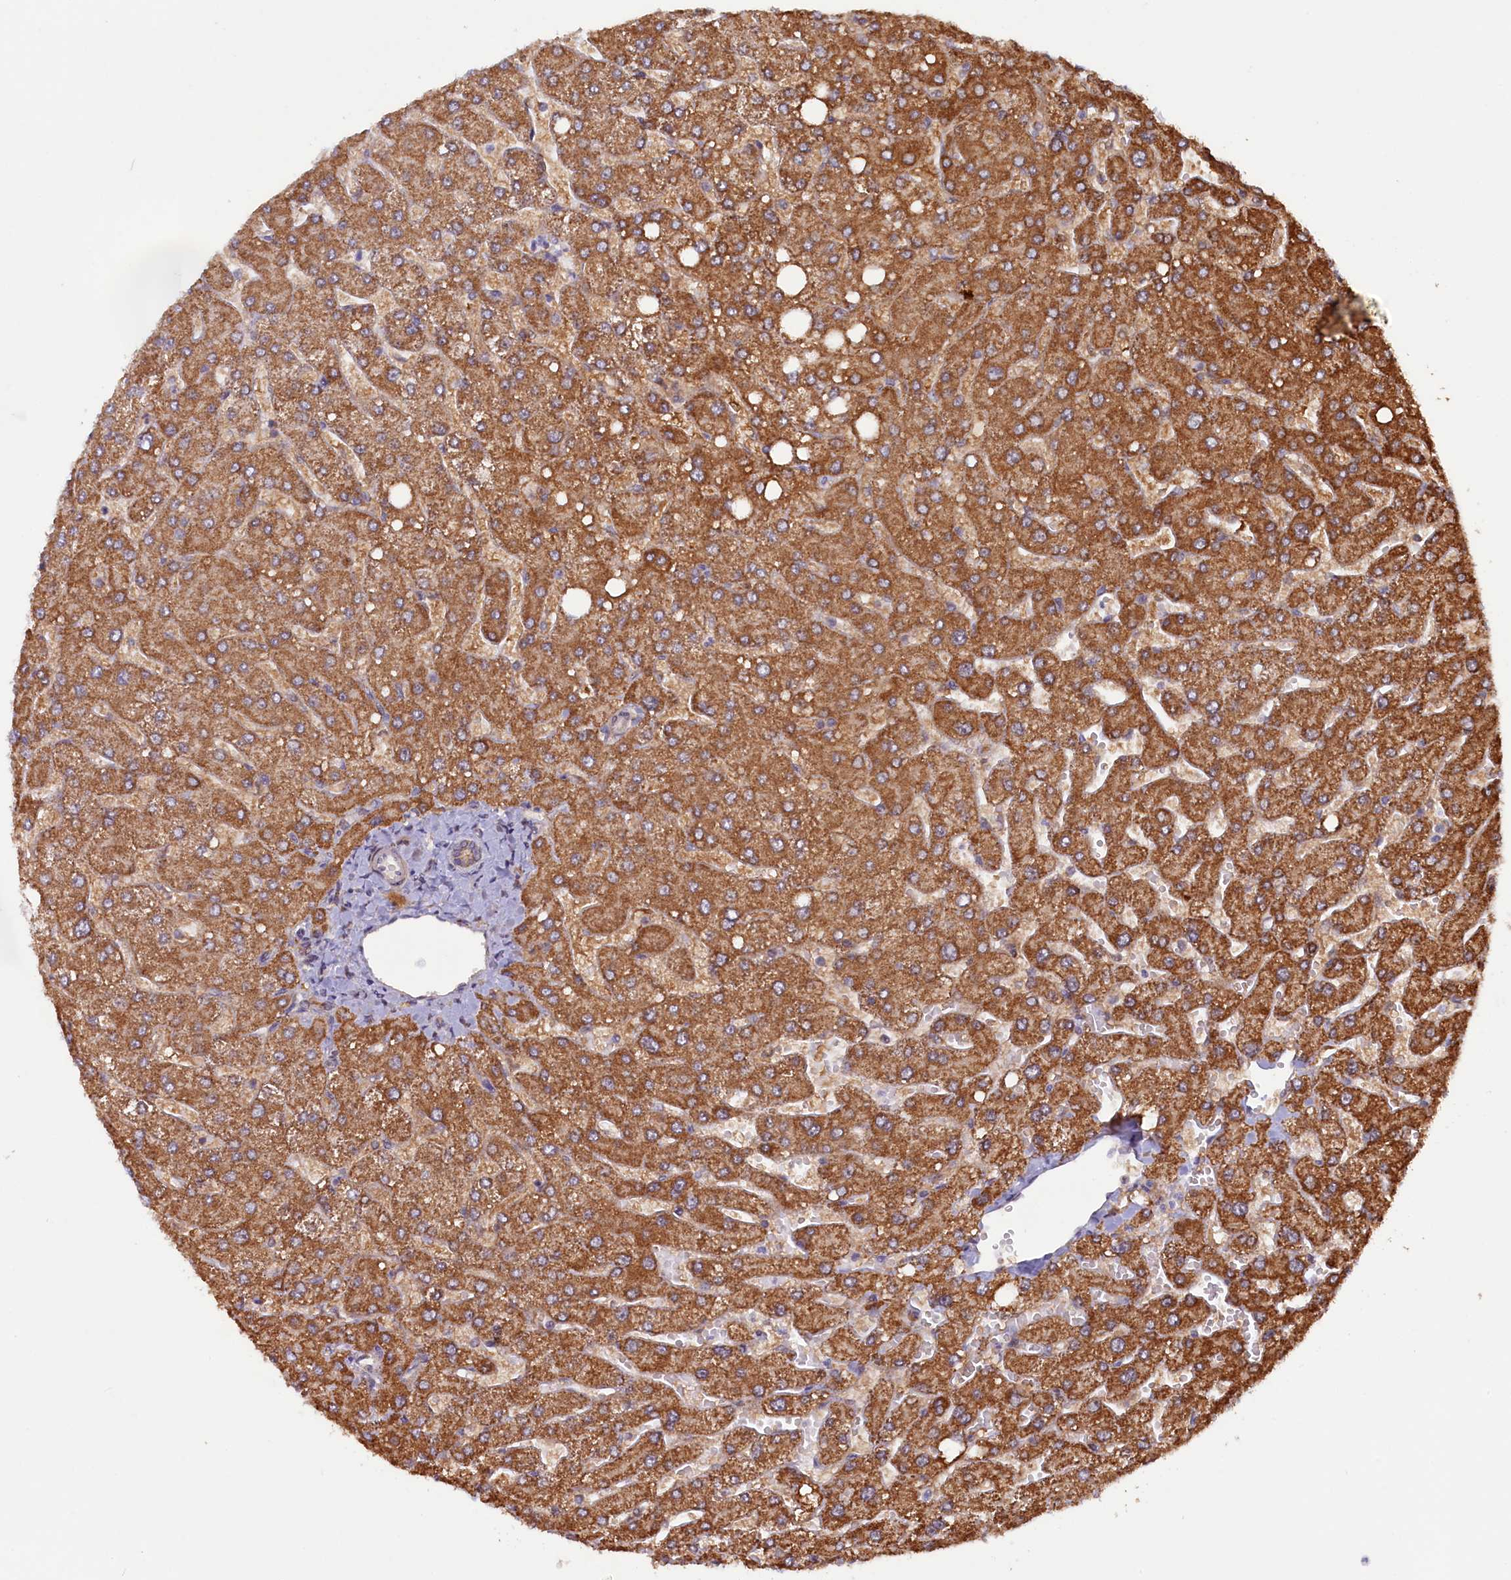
{"staining": {"intensity": "moderate", "quantity": ">75%", "location": "cytoplasmic/membranous"}, "tissue": "liver", "cell_type": "Cholangiocytes", "image_type": "normal", "snomed": [{"axis": "morphology", "description": "Normal tissue, NOS"}, {"axis": "topography", "description": "Liver"}], "caption": "Immunohistochemistry (IHC) photomicrograph of normal liver: liver stained using IHC displays medium levels of moderate protein expression localized specifically in the cytoplasmic/membranous of cholangiocytes, appearing as a cytoplasmic/membranous brown color.", "gene": "DUS3L", "patient": {"sex": "male", "age": 55}}